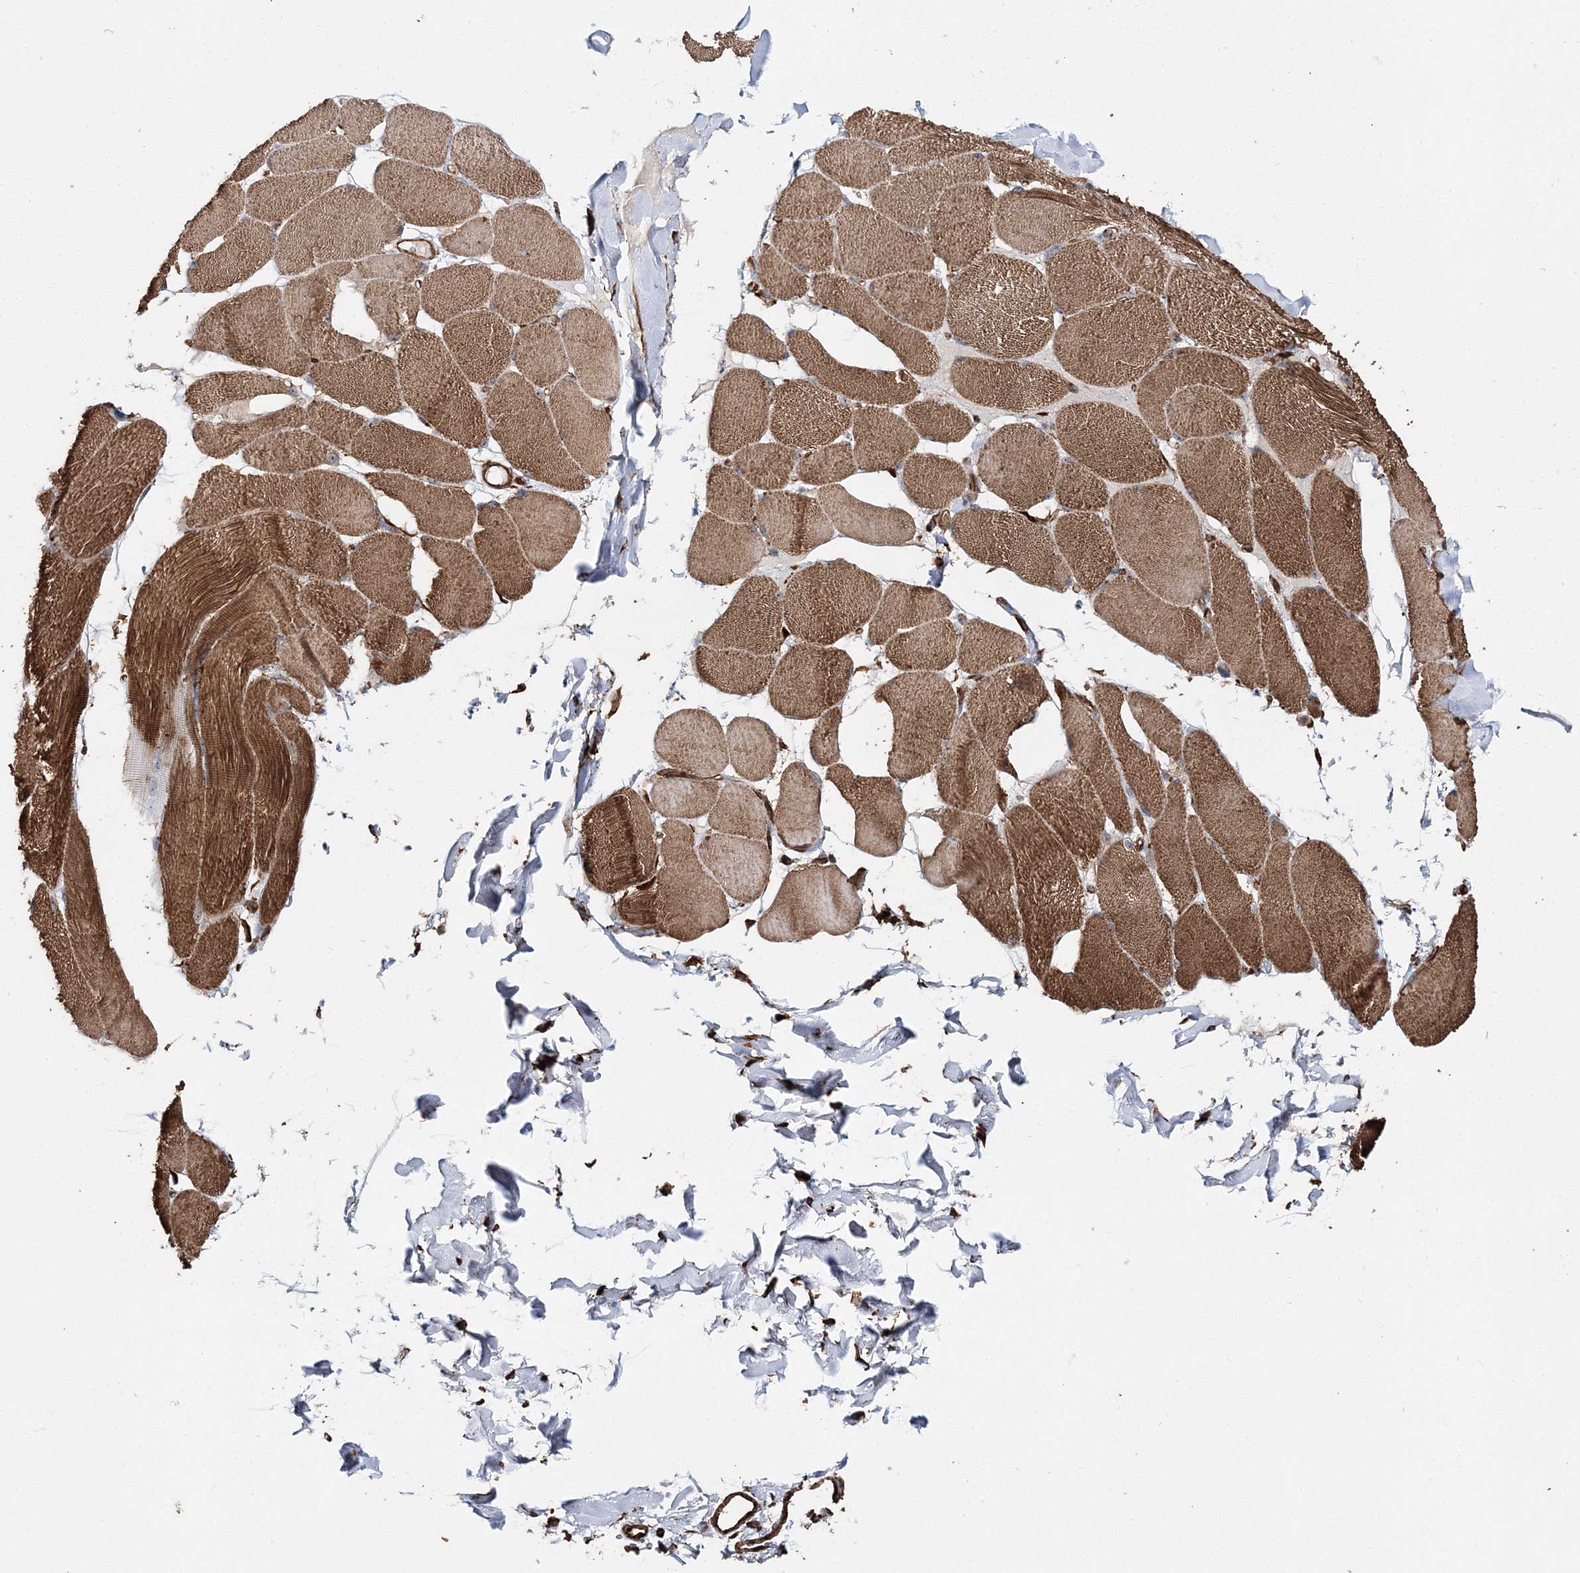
{"staining": {"intensity": "moderate", "quantity": ">75%", "location": "cytoplasmic/membranous"}, "tissue": "skeletal muscle", "cell_type": "Myocytes", "image_type": "normal", "snomed": [{"axis": "morphology", "description": "Normal tissue, NOS"}, {"axis": "topography", "description": "Skin"}, {"axis": "topography", "description": "Skeletal muscle"}], "caption": "Human skeletal muscle stained for a protein (brown) displays moderate cytoplasmic/membranous positive positivity in approximately >75% of myocytes.", "gene": "SCRN3", "patient": {"sex": "male", "age": 83}}